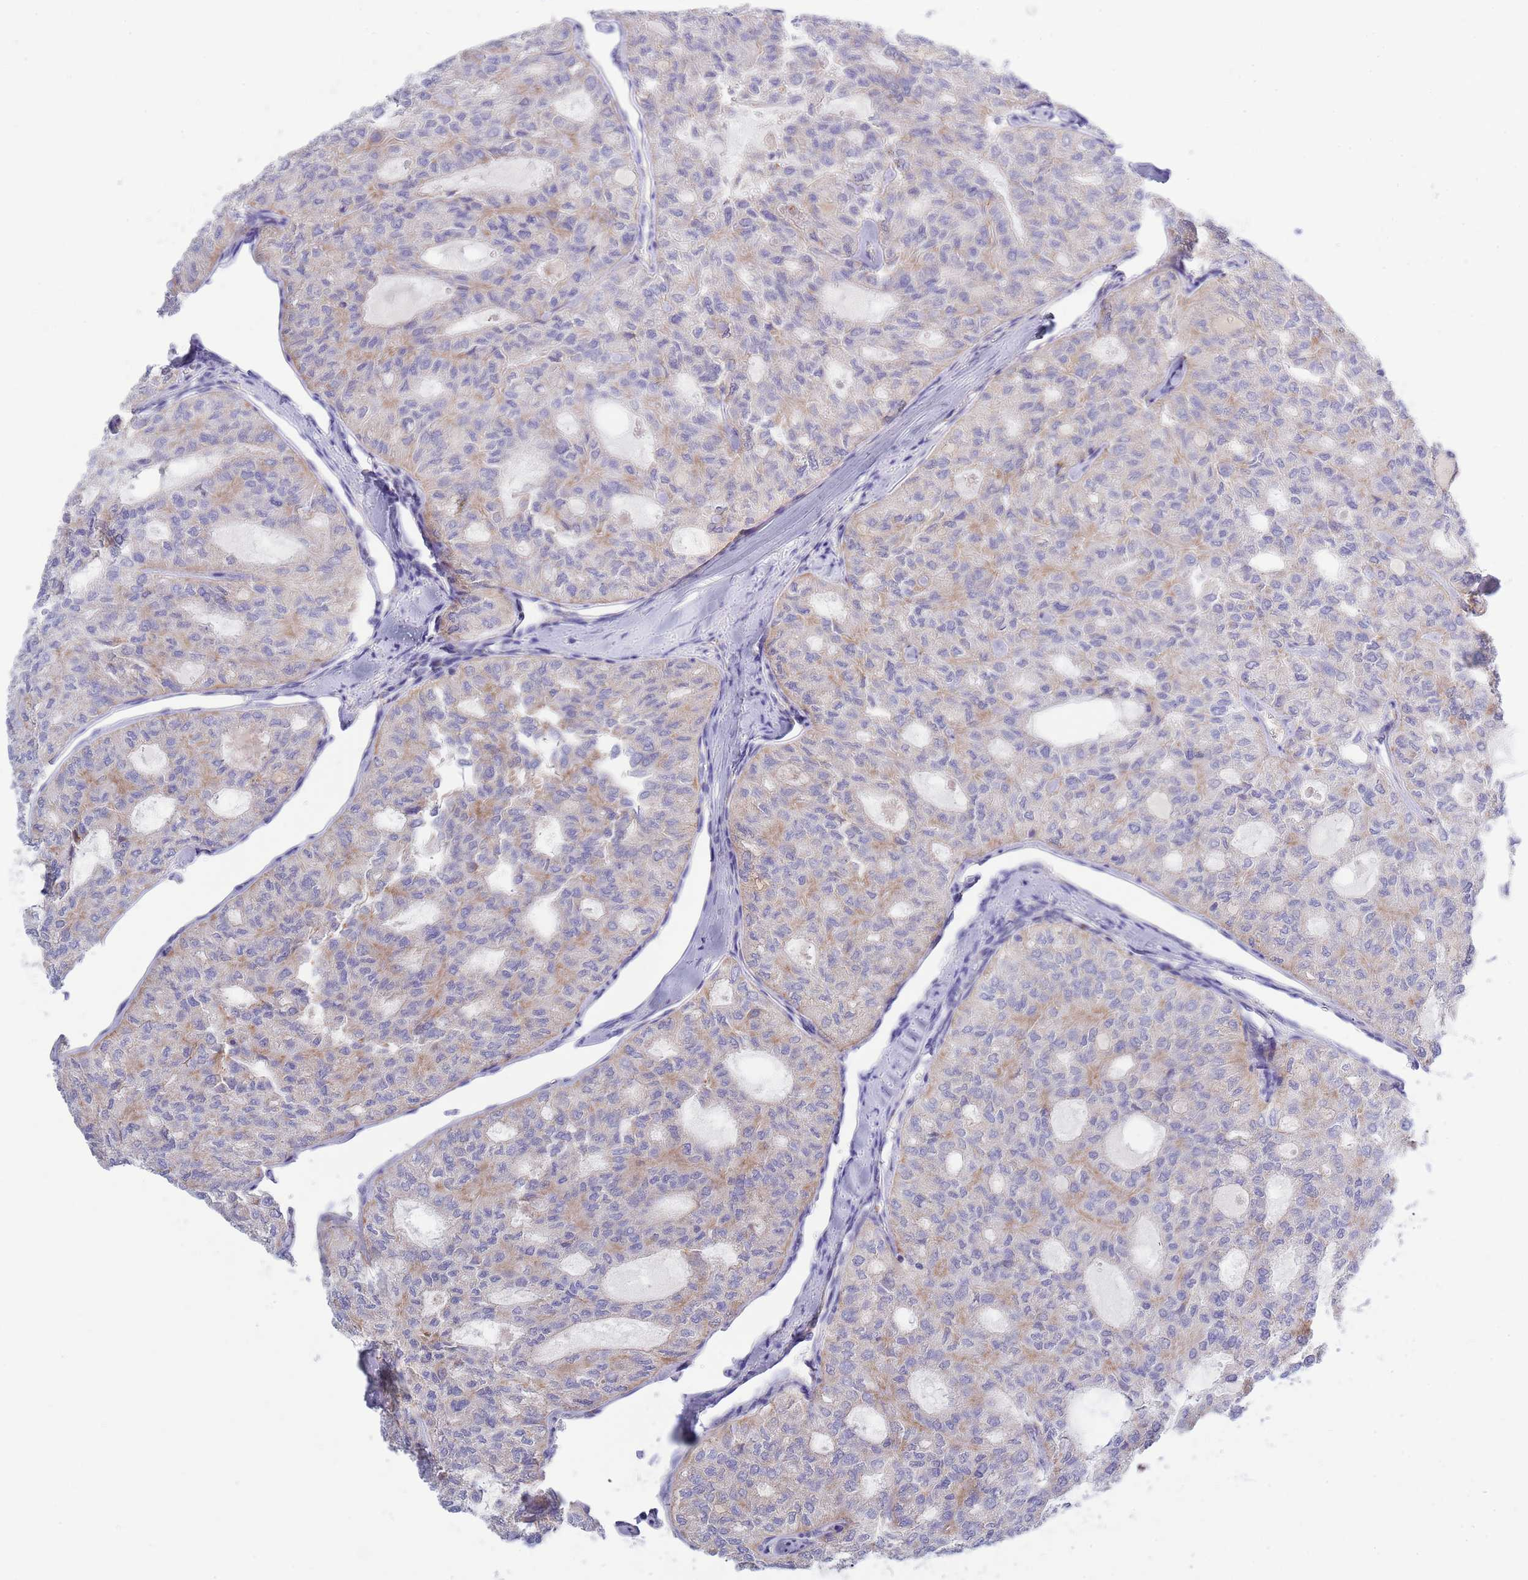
{"staining": {"intensity": "weak", "quantity": "<25%", "location": "cytoplasmic/membranous"}, "tissue": "thyroid cancer", "cell_type": "Tumor cells", "image_type": "cancer", "snomed": [{"axis": "morphology", "description": "Follicular adenoma carcinoma, NOS"}, {"axis": "topography", "description": "Thyroid gland"}], "caption": "Immunohistochemical staining of human thyroid cancer displays no significant expression in tumor cells.", "gene": "EMC8", "patient": {"sex": "male", "age": 75}}